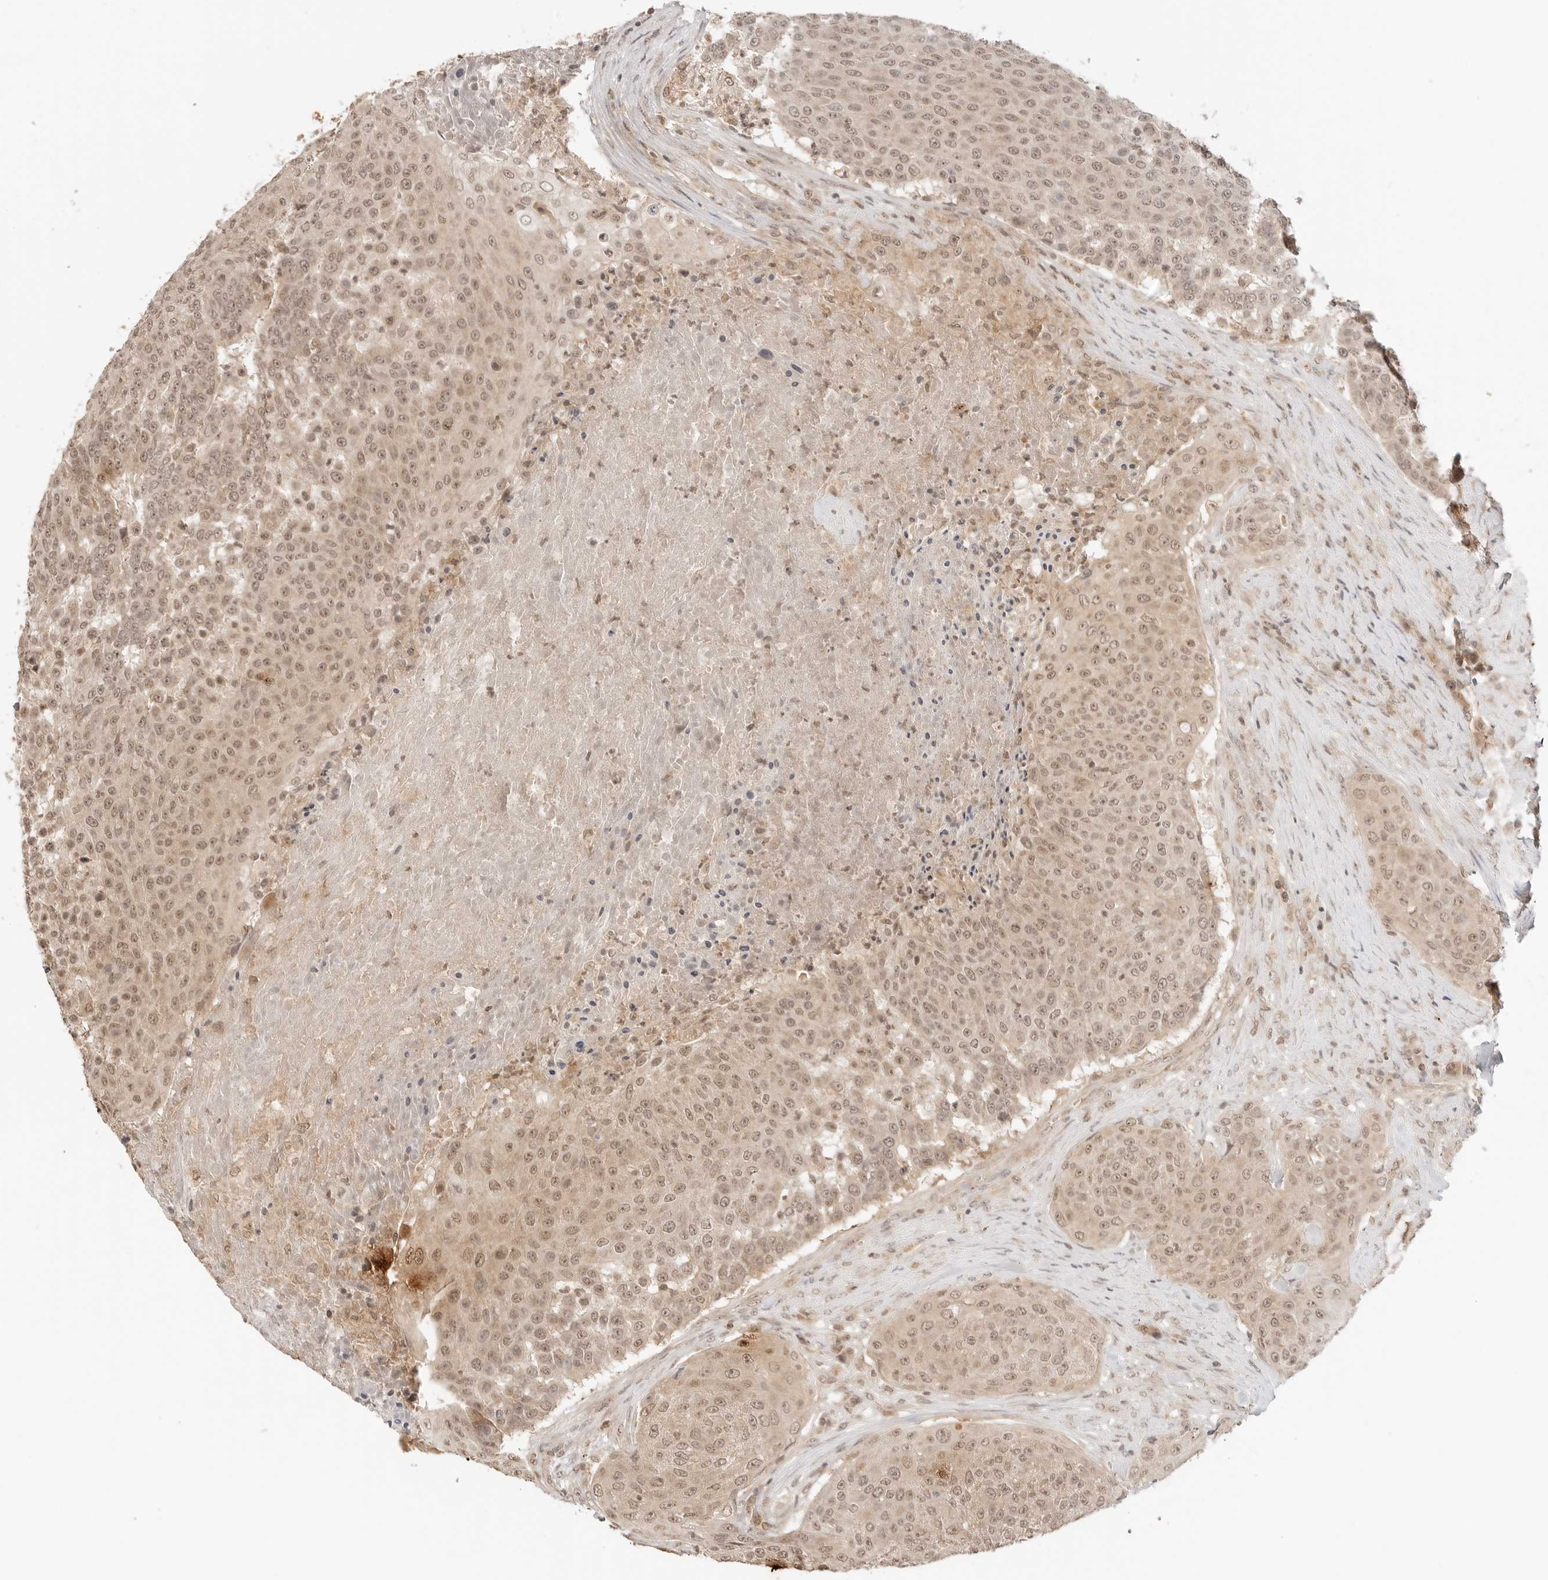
{"staining": {"intensity": "weak", "quantity": ">75%", "location": "cytoplasmic/membranous,nuclear"}, "tissue": "urothelial cancer", "cell_type": "Tumor cells", "image_type": "cancer", "snomed": [{"axis": "morphology", "description": "Urothelial carcinoma, High grade"}, {"axis": "topography", "description": "Urinary bladder"}], "caption": "Immunohistochemistry of human urothelial cancer reveals low levels of weak cytoplasmic/membranous and nuclear staining in about >75% of tumor cells. Nuclei are stained in blue.", "gene": "GPR34", "patient": {"sex": "female", "age": 63}}